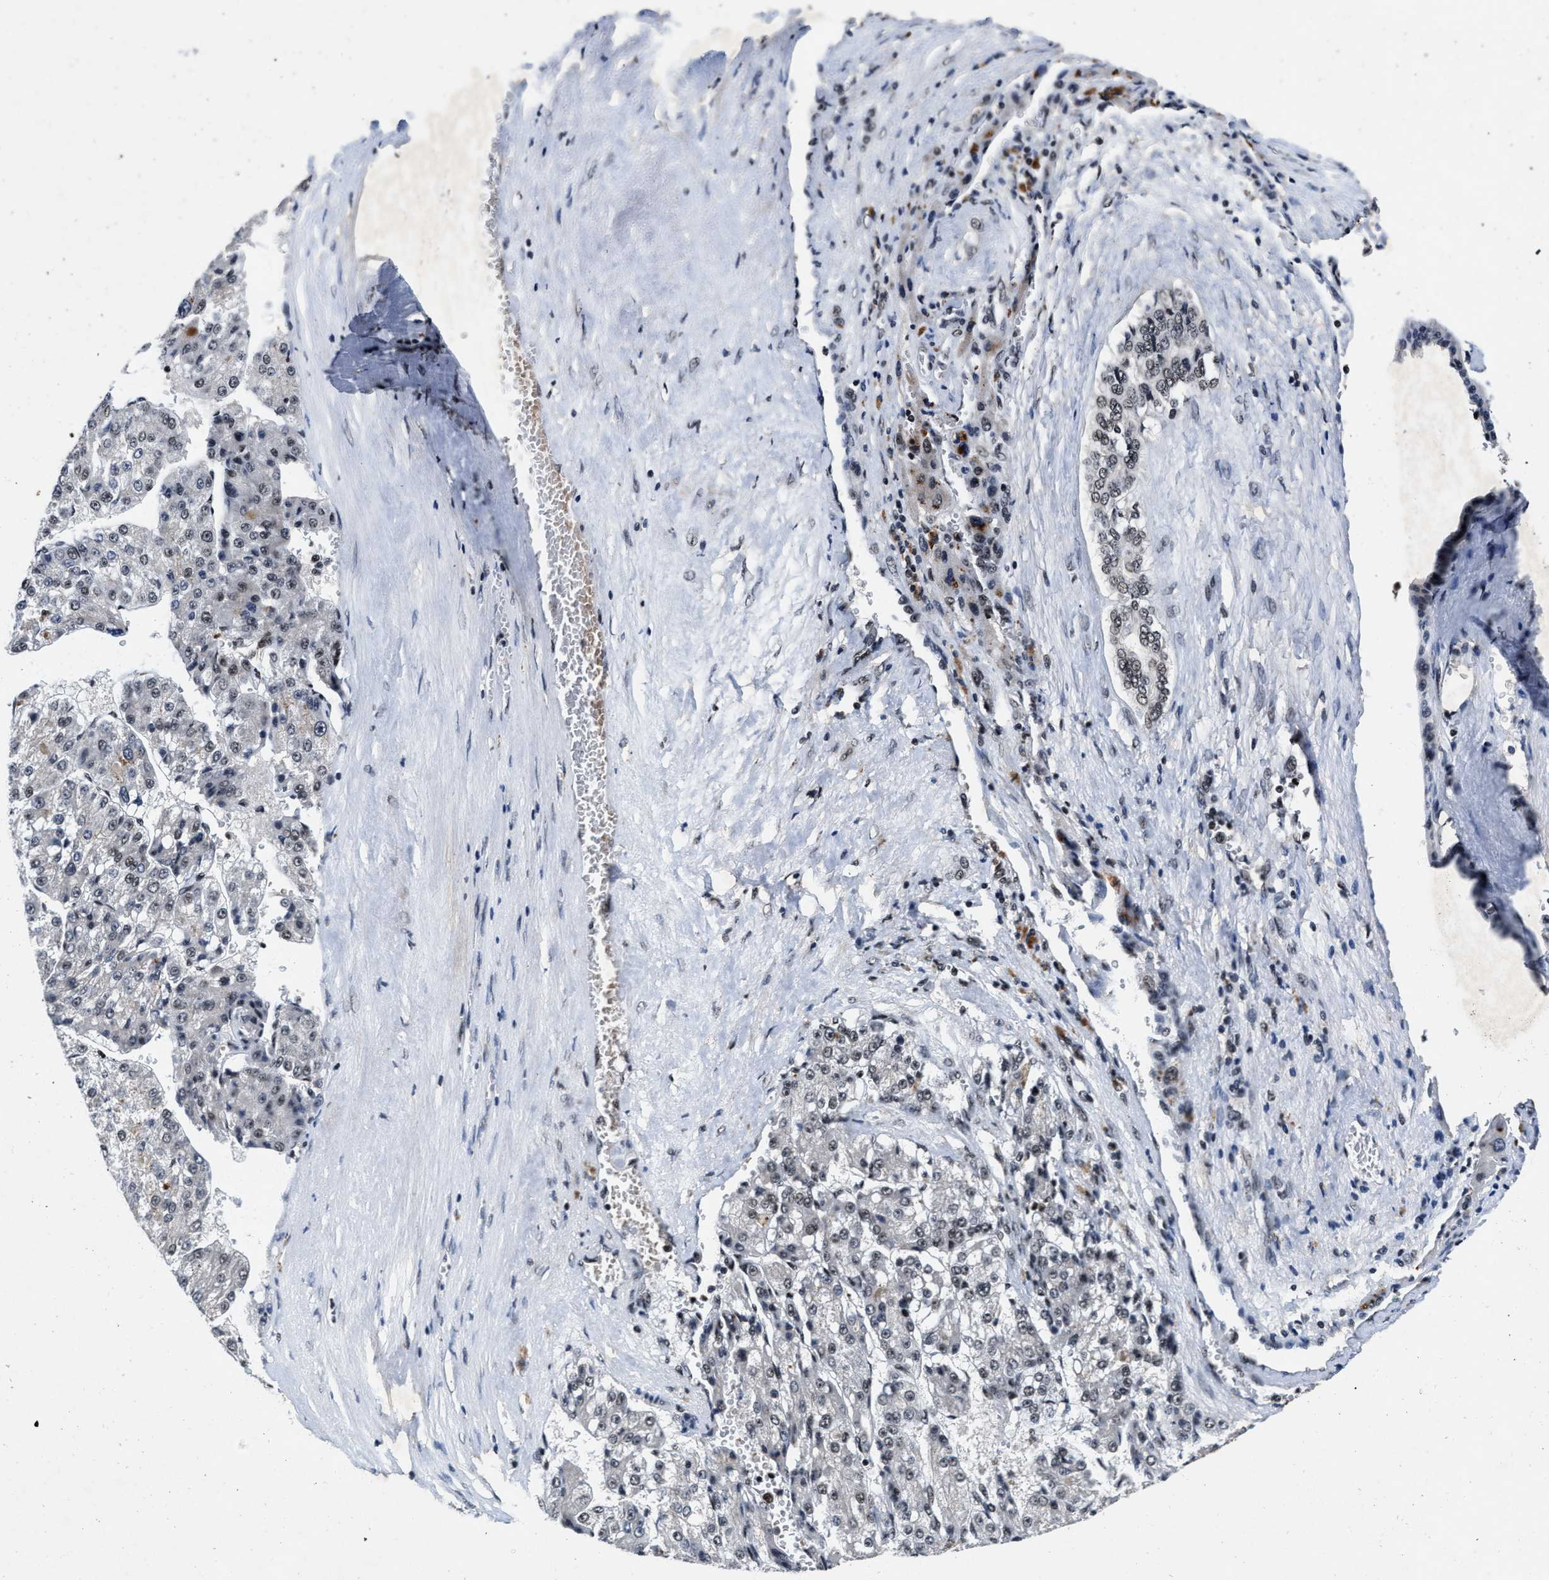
{"staining": {"intensity": "weak", "quantity": "<25%", "location": "nuclear"}, "tissue": "liver cancer", "cell_type": "Tumor cells", "image_type": "cancer", "snomed": [{"axis": "morphology", "description": "Carcinoma, Hepatocellular, NOS"}, {"axis": "topography", "description": "Liver"}], "caption": "Tumor cells show no significant expression in liver hepatocellular carcinoma.", "gene": "ZNF233", "patient": {"sex": "female", "age": 73}}